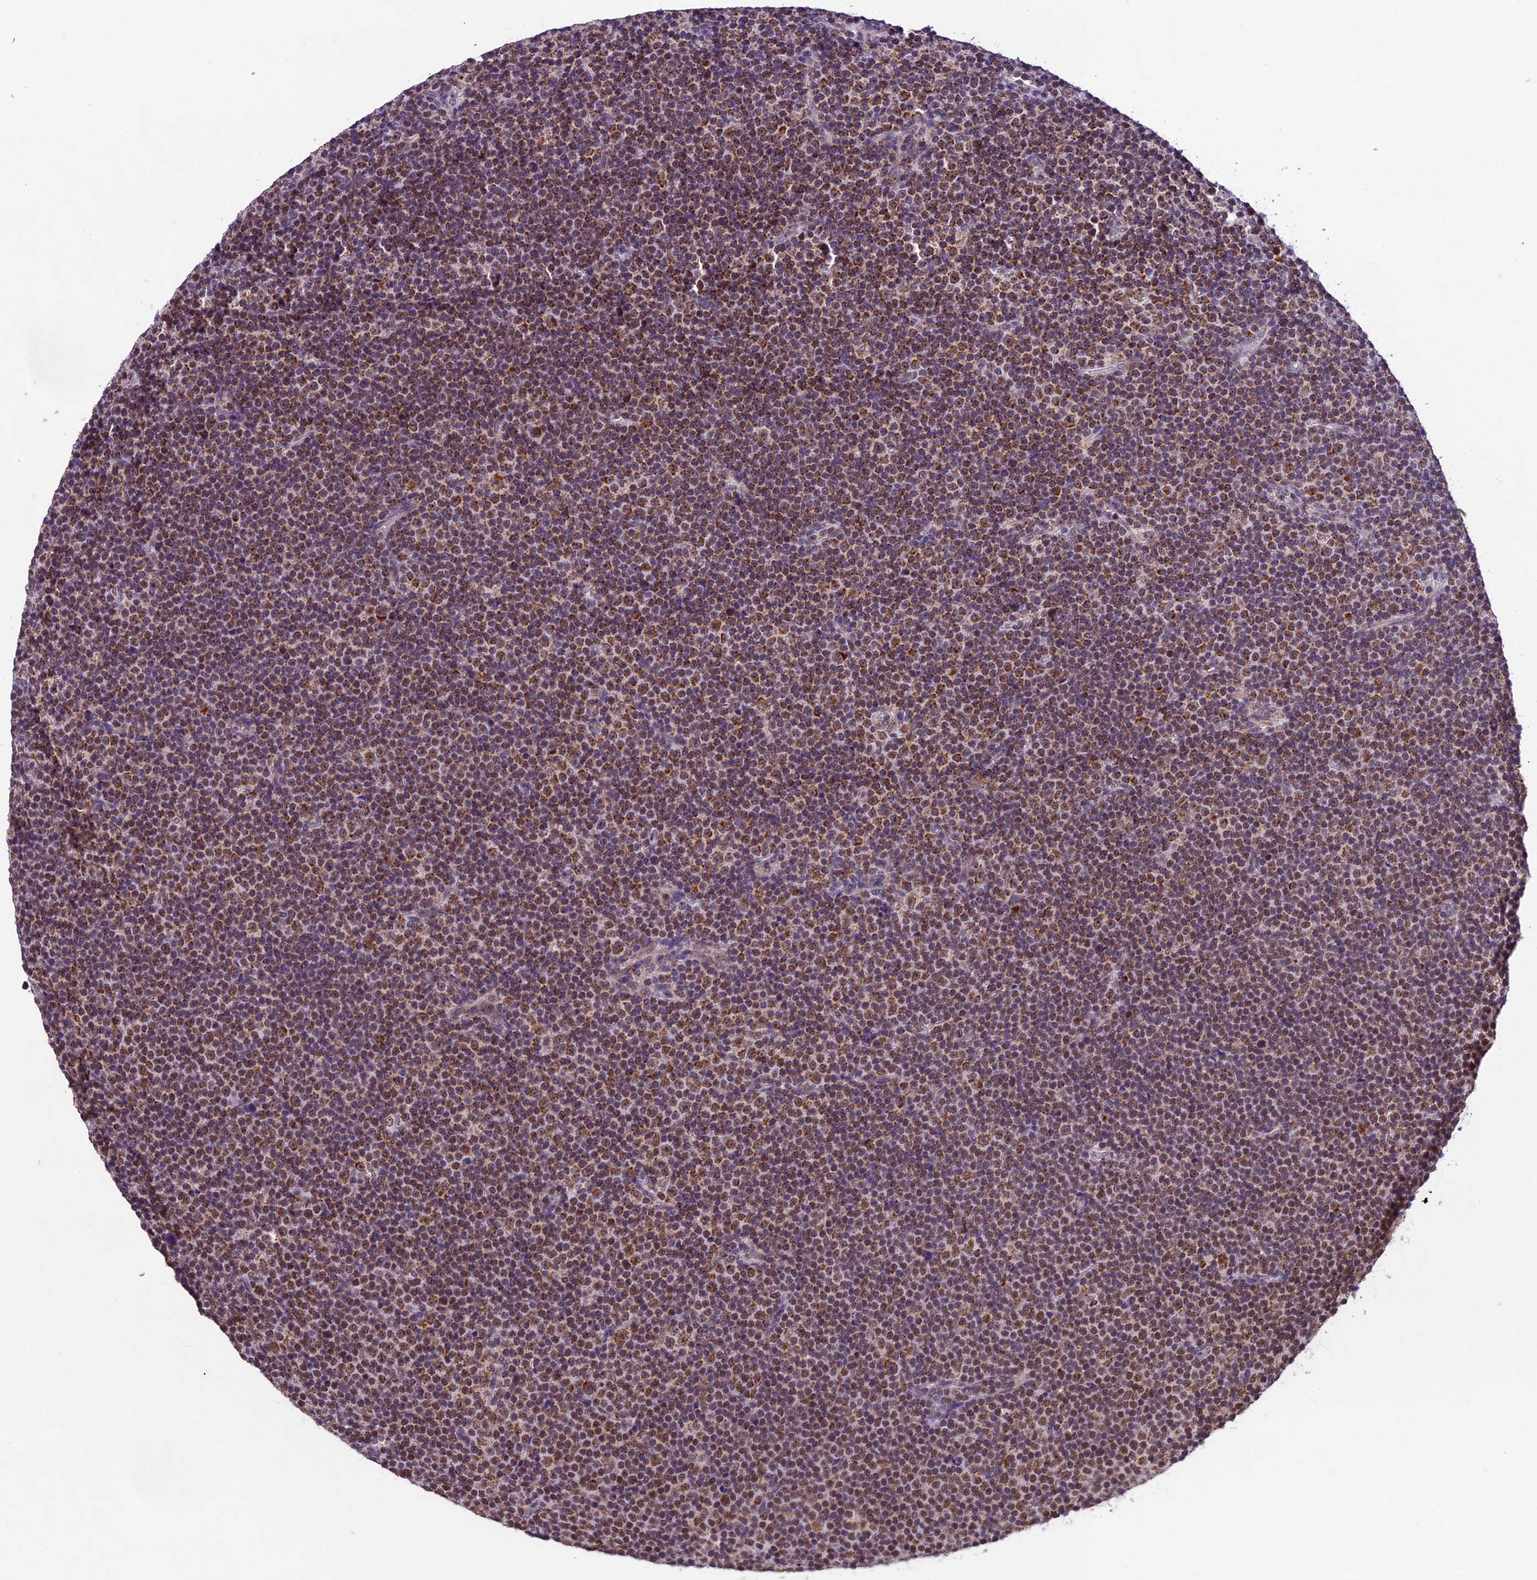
{"staining": {"intensity": "moderate", "quantity": ">75%", "location": "cytoplasmic/membranous"}, "tissue": "lymphoma", "cell_type": "Tumor cells", "image_type": "cancer", "snomed": [{"axis": "morphology", "description": "Malignant lymphoma, non-Hodgkin's type, Low grade"}, {"axis": "topography", "description": "Lymph node"}], "caption": "Immunohistochemistry (IHC) photomicrograph of neoplastic tissue: human low-grade malignant lymphoma, non-Hodgkin's type stained using immunohistochemistry displays medium levels of moderate protein expression localized specifically in the cytoplasmic/membranous of tumor cells, appearing as a cytoplasmic/membranous brown color.", "gene": "CARS2", "patient": {"sex": "female", "age": 67}}